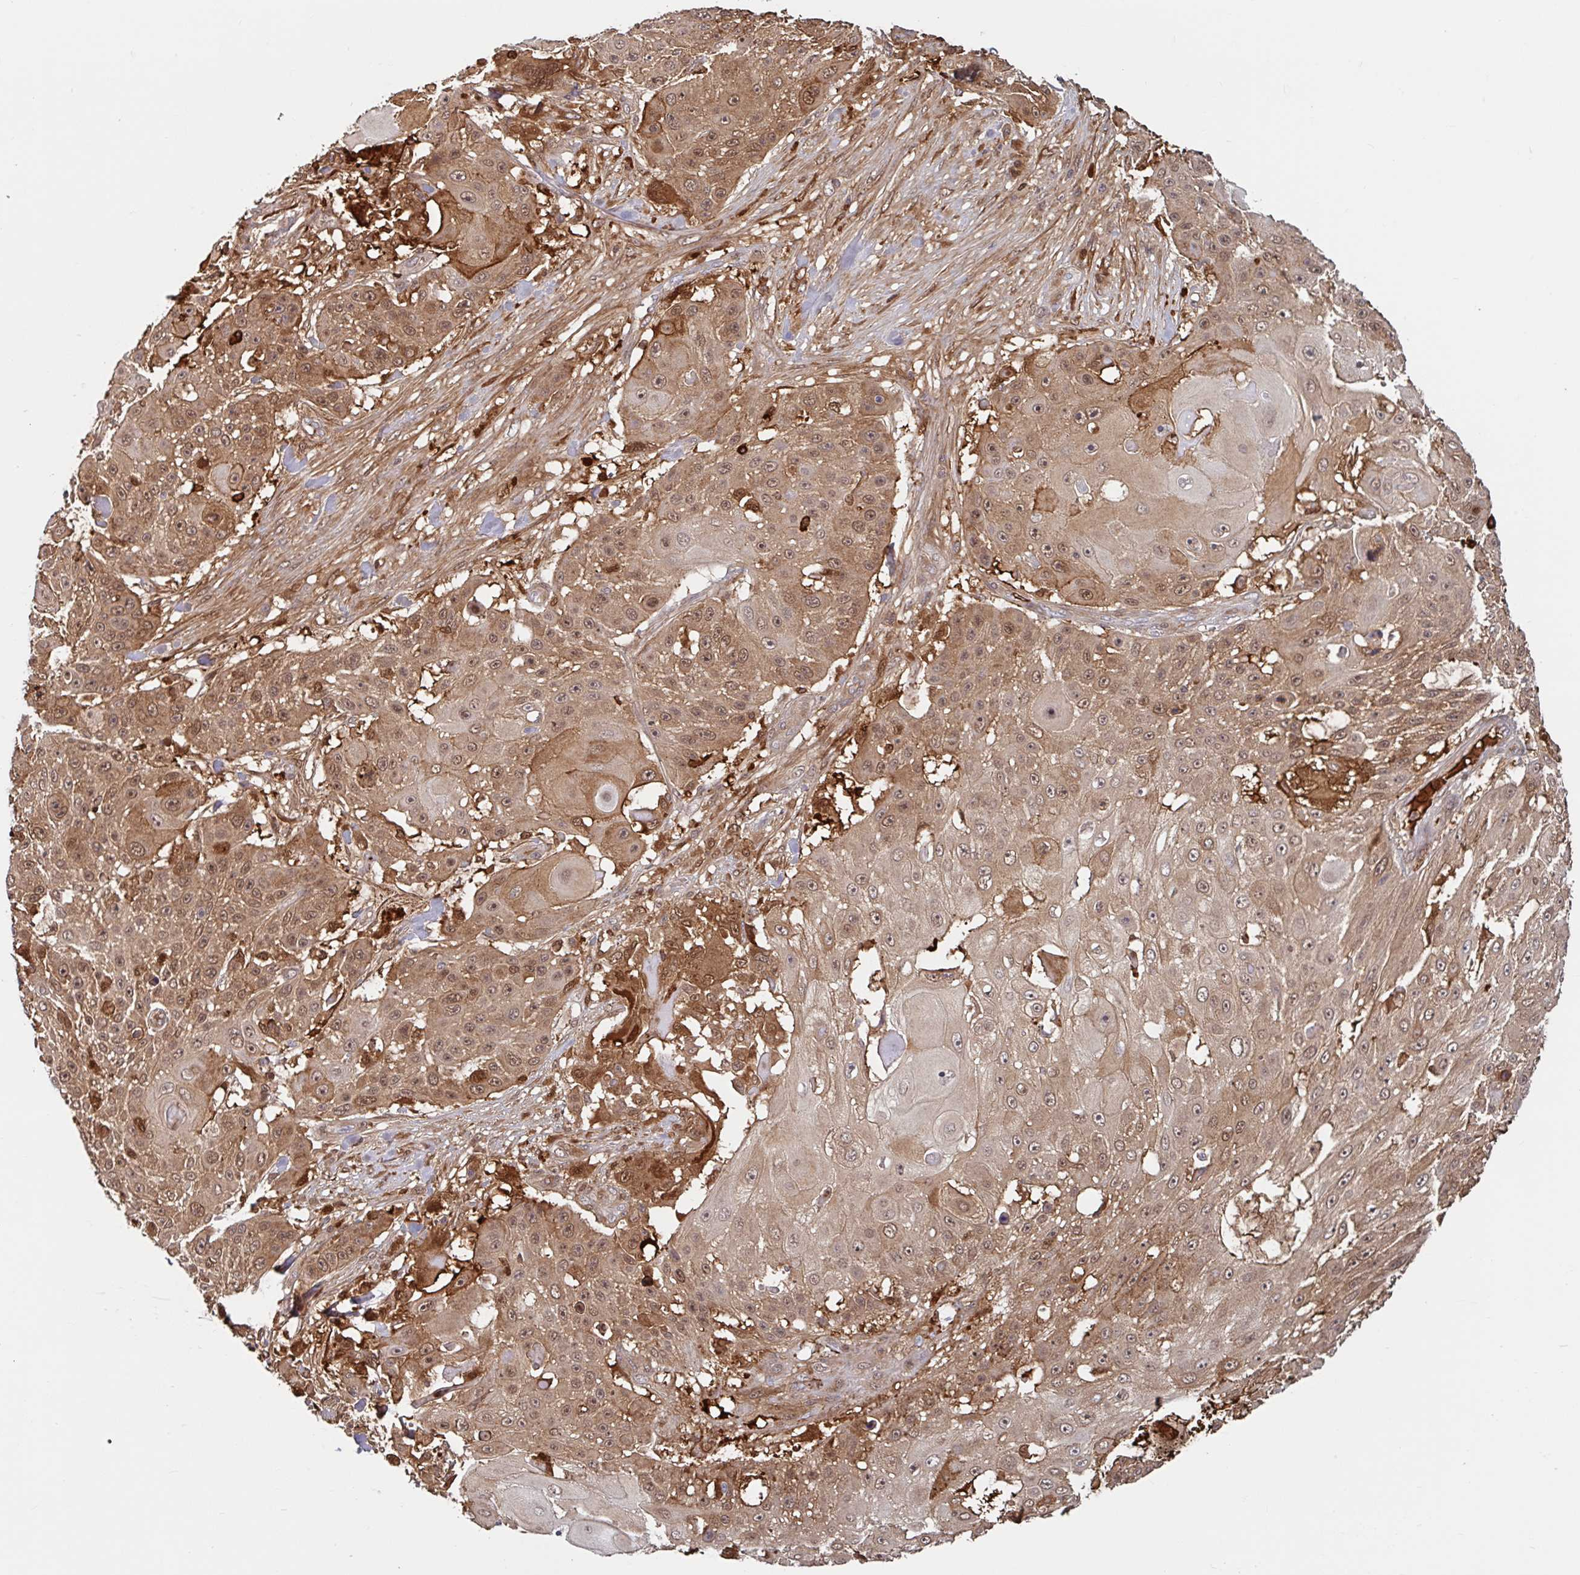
{"staining": {"intensity": "moderate", "quantity": ">75%", "location": "cytoplasmic/membranous,nuclear"}, "tissue": "skin cancer", "cell_type": "Tumor cells", "image_type": "cancer", "snomed": [{"axis": "morphology", "description": "Squamous cell carcinoma, NOS"}, {"axis": "topography", "description": "Skin"}], "caption": "IHC staining of squamous cell carcinoma (skin), which displays medium levels of moderate cytoplasmic/membranous and nuclear expression in approximately >75% of tumor cells indicating moderate cytoplasmic/membranous and nuclear protein positivity. The staining was performed using DAB (brown) for protein detection and nuclei were counterstained in hematoxylin (blue).", "gene": "BLVRA", "patient": {"sex": "female", "age": 86}}